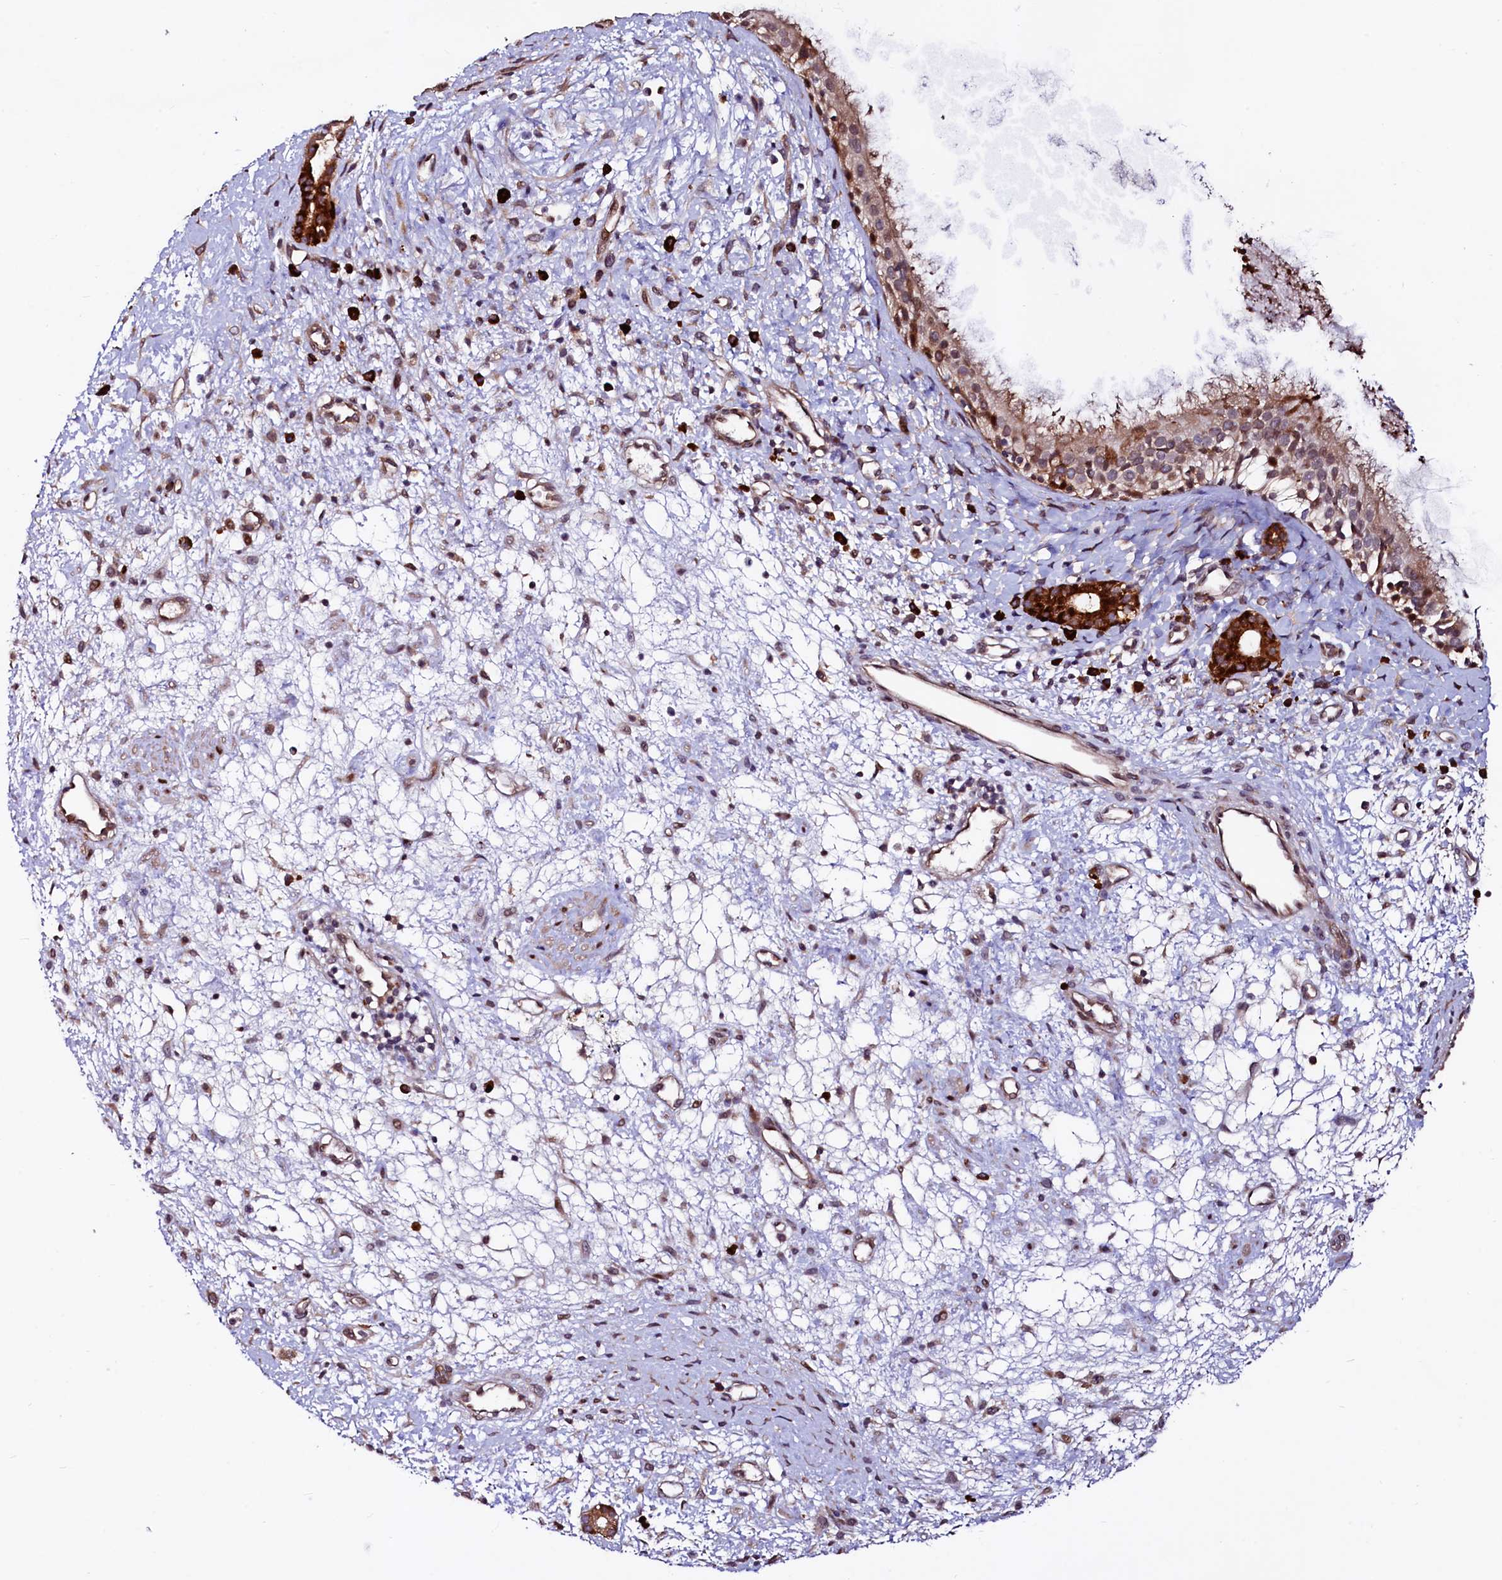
{"staining": {"intensity": "moderate", "quantity": ">75%", "location": "cytoplasmic/membranous"}, "tissue": "nasopharynx", "cell_type": "Respiratory epithelial cells", "image_type": "normal", "snomed": [{"axis": "morphology", "description": "Normal tissue, NOS"}, {"axis": "topography", "description": "Nasopharynx"}], "caption": "Moderate cytoplasmic/membranous positivity for a protein is seen in about >75% of respiratory epithelial cells of unremarkable nasopharynx using immunohistochemistry (IHC).", "gene": "C5orf15", "patient": {"sex": "male", "age": 22}}